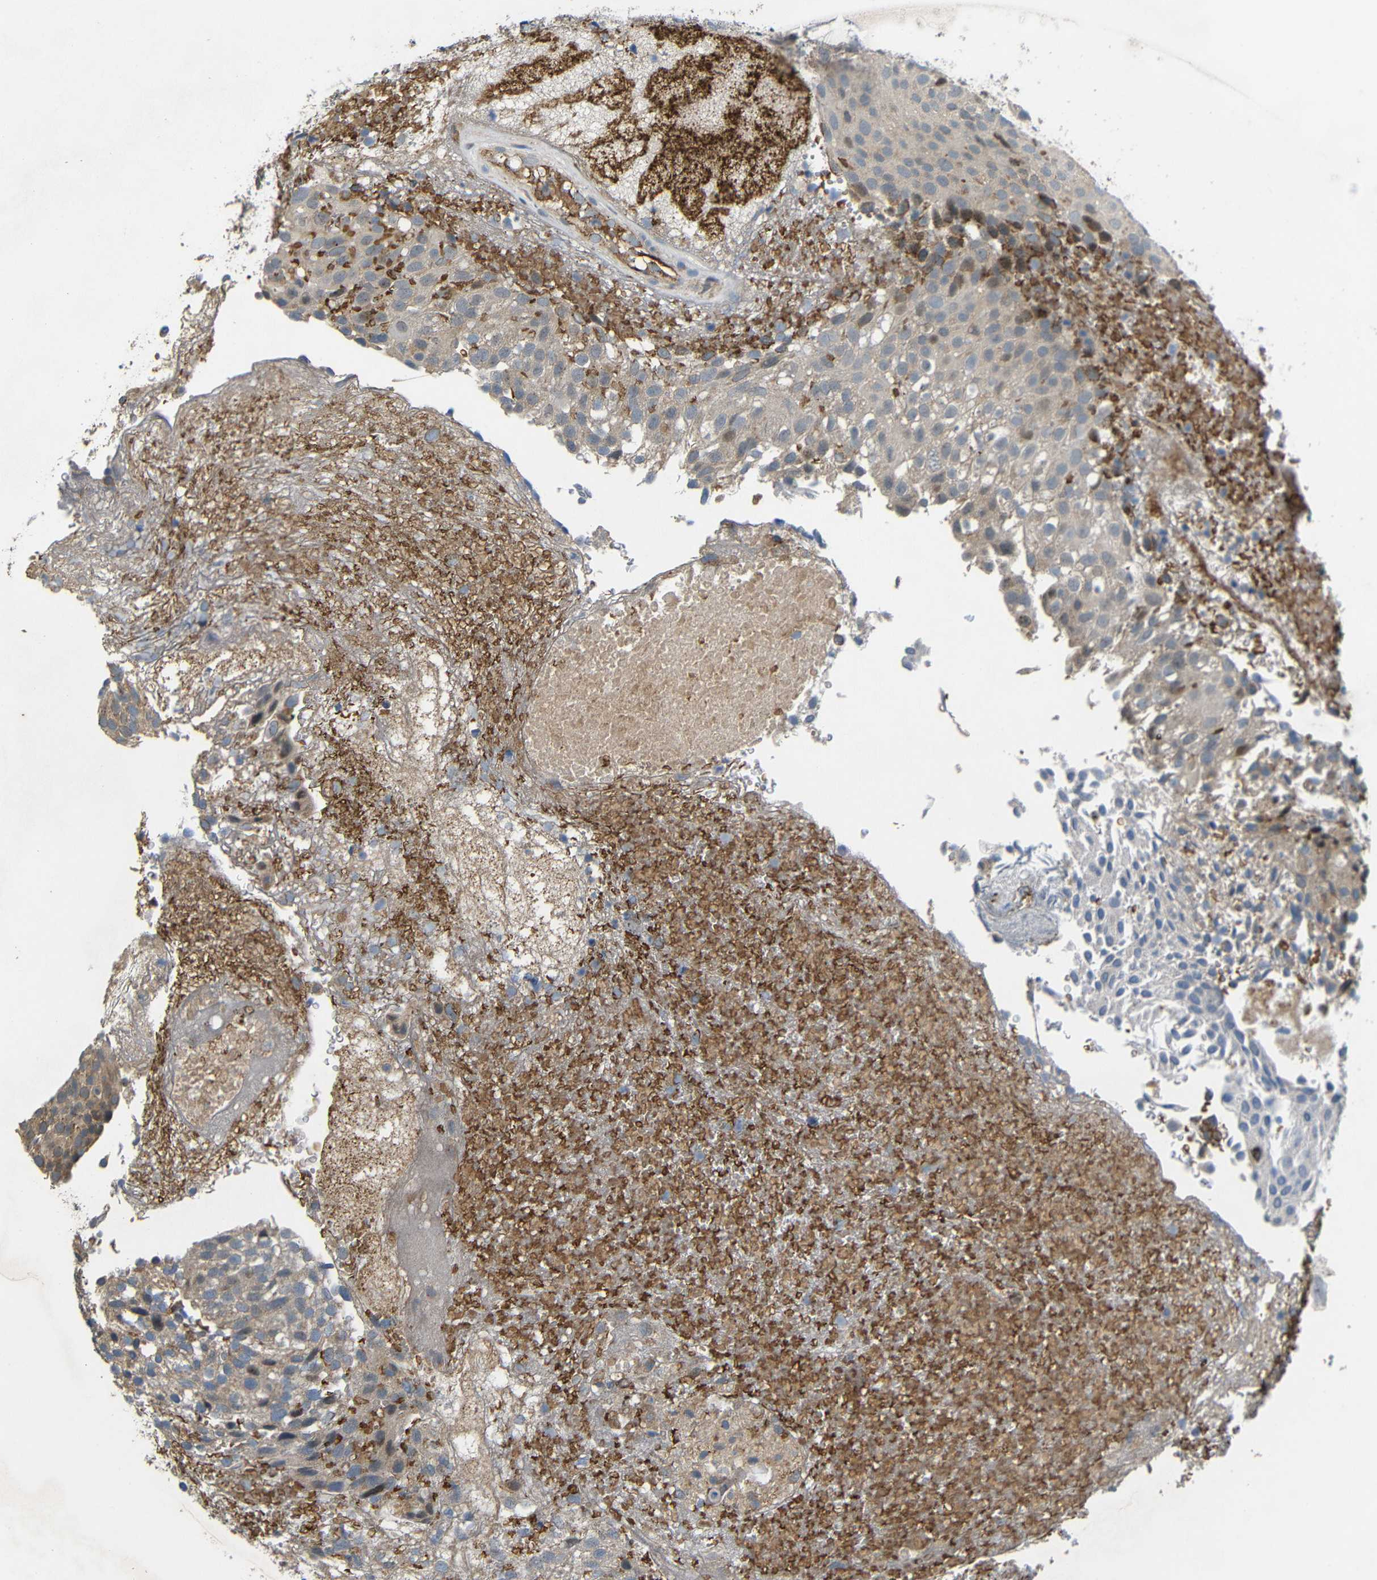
{"staining": {"intensity": "moderate", "quantity": ">75%", "location": "cytoplasmic/membranous"}, "tissue": "urothelial cancer", "cell_type": "Tumor cells", "image_type": "cancer", "snomed": [{"axis": "morphology", "description": "Urothelial carcinoma, Low grade"}, {"axis": "topography", "description": "Urinary bladder"}], "caption": "Immunohistochemical staining of low-grade urothelial carcinoma reveals medium levels of moderate cytoplasmic/membranous protein expression in about >75% of tumor cells.", "gene": "ATP7A", "patient": {"sex": "male", "age": 78}}